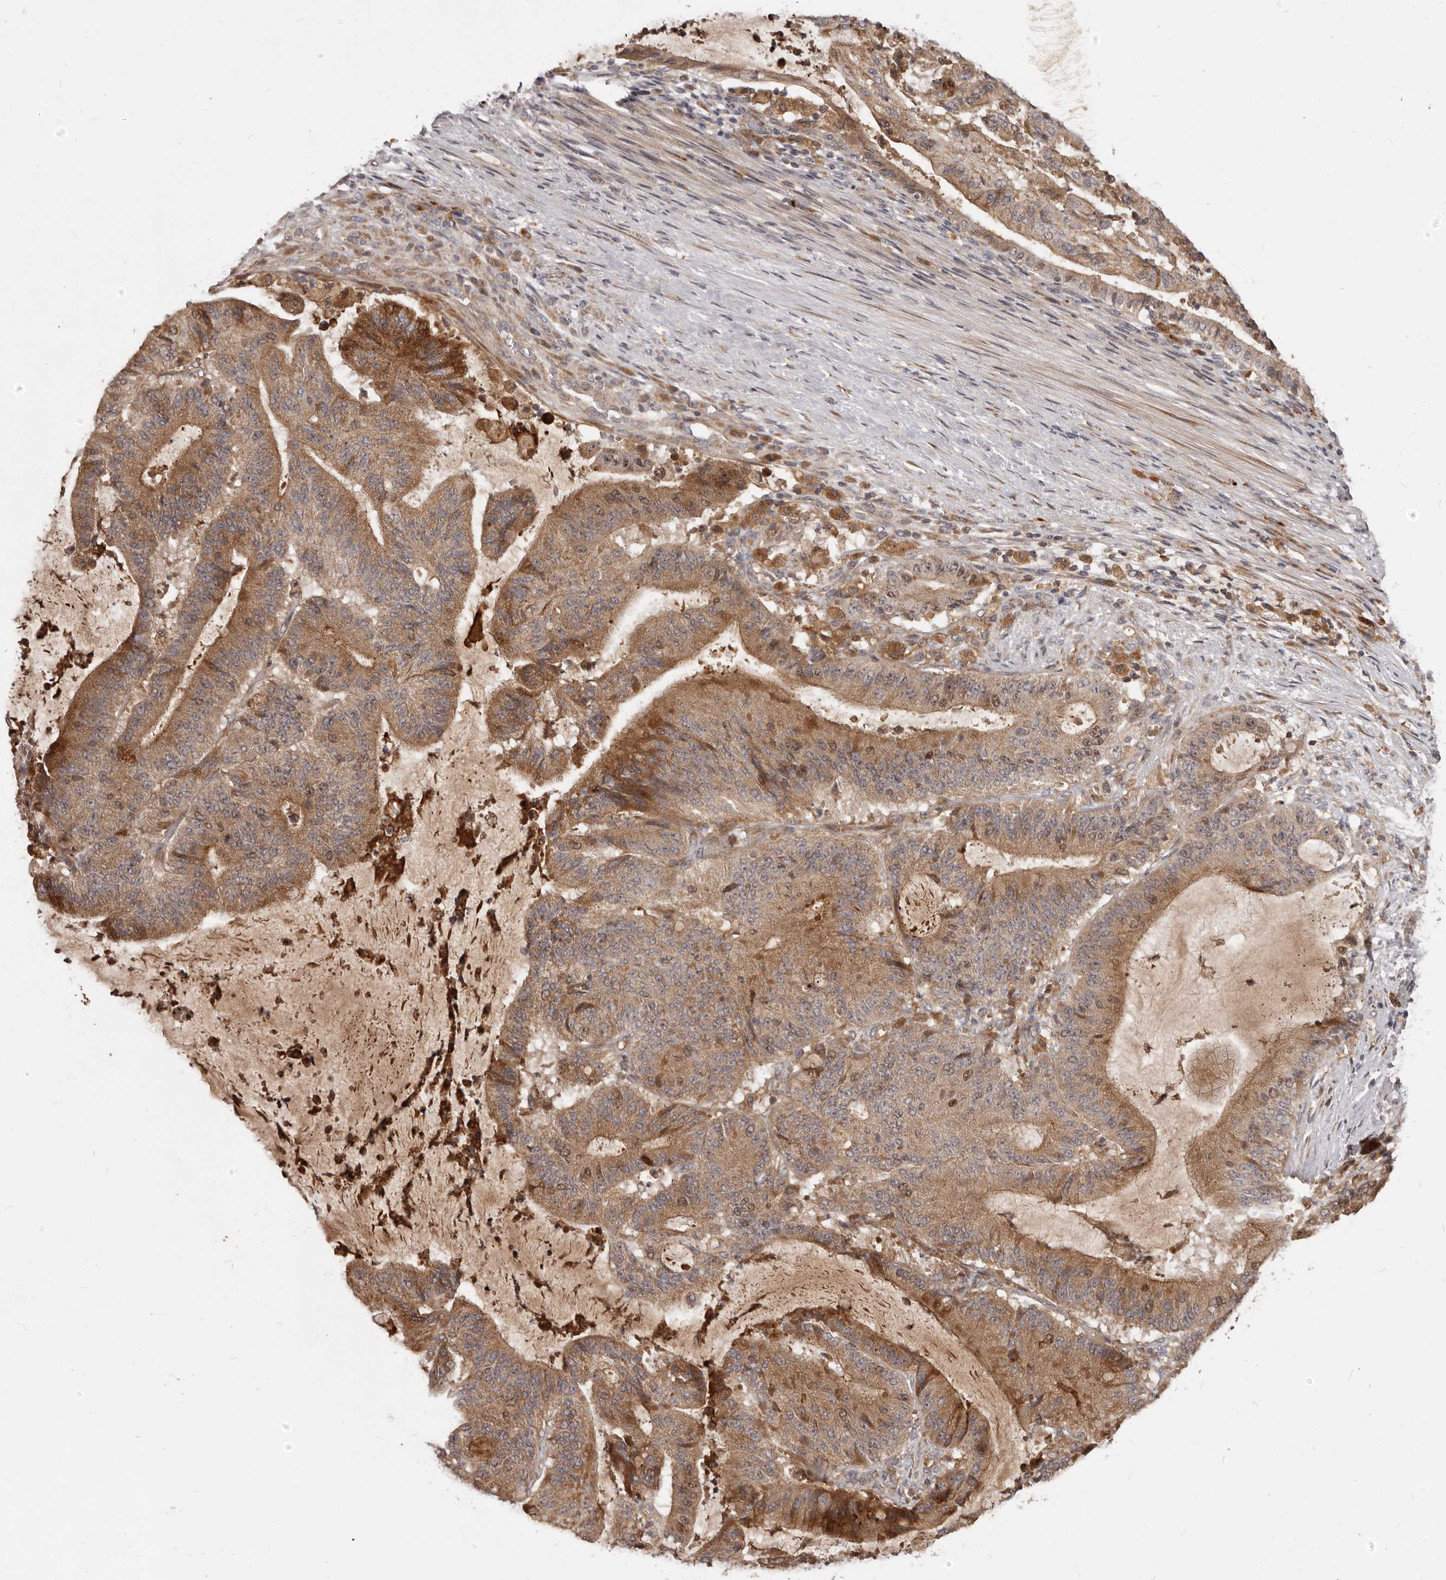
{"staining": {"intensity": "moderate", "quantity": ">75%", "location": "cytoplasmic/membranous"}, "tissue": "liver cancer", "cell_type": "Tumor cells", "image_type": "cancer", "snomed": [{"axis": "morphology", "description": "Normal tissue, NOS"}, {"axis": "morphology", "description": "Cholangiocarcinoma"}, {"axis": "topography", "description": "Liver"}, {"axis": "topography", "description": "Peripheral nerve tissue"}], "caption": "IHC micrograph of neoplastic tissue: human liver cancer (cholangiocarcinoma) stained using immunohistochemistry shows medium levels of moderate protein expression localized specifically in the cytoplasmic/membranous of tumor cells, appearing as a cytoplasmic/membranous brown color.", "gene": "RNF187", "patient": {"sex": "female", "age": 73}}